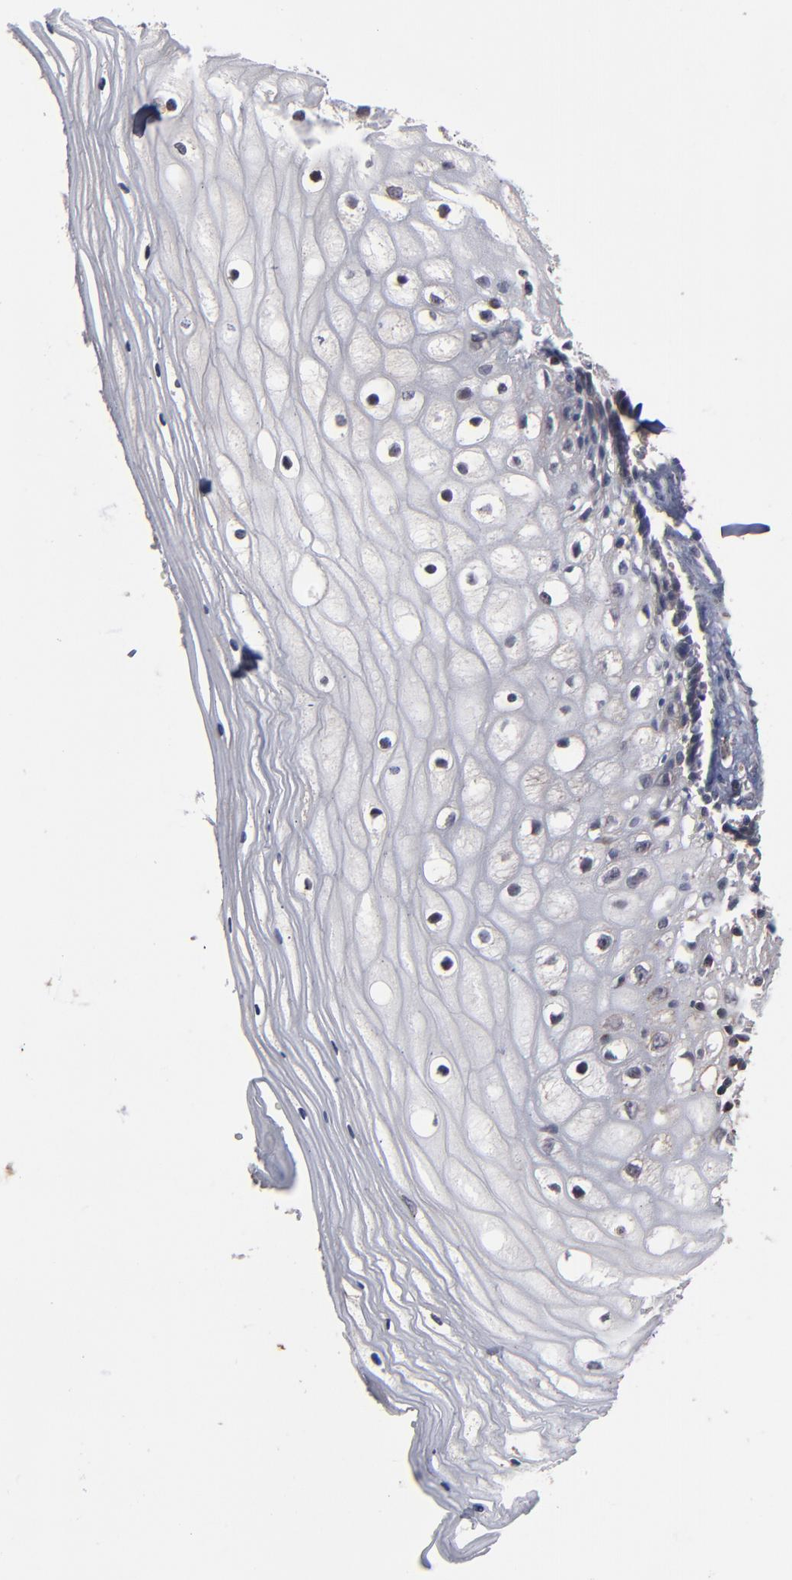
{"staining": {"intensity": "weak", "quantity": "<25%", "location": "cytoplasmic/membranous"}, "tissue": "vagina", "cell_type": "Squamous epithelial cells", "image_type": "normal", "snomed": [{"axis": "morphology", "description": "Normal tissue, NOS"}, {"axis": "topography", "description": "Vagina"}], "caption": "Immunohistochemistry (IHC) image of normal vagina: vagina stained with DAB demonstrates no significant protein expression in squamous epithelial cells. (Stains: DAB immunohistochemistry (IHC) with hematoxylin counter stain, Microscopy: brightfield microscopy at high magnification).", "gene": "MIPOL1", "patient": {"sex": "female", "age": 46}}